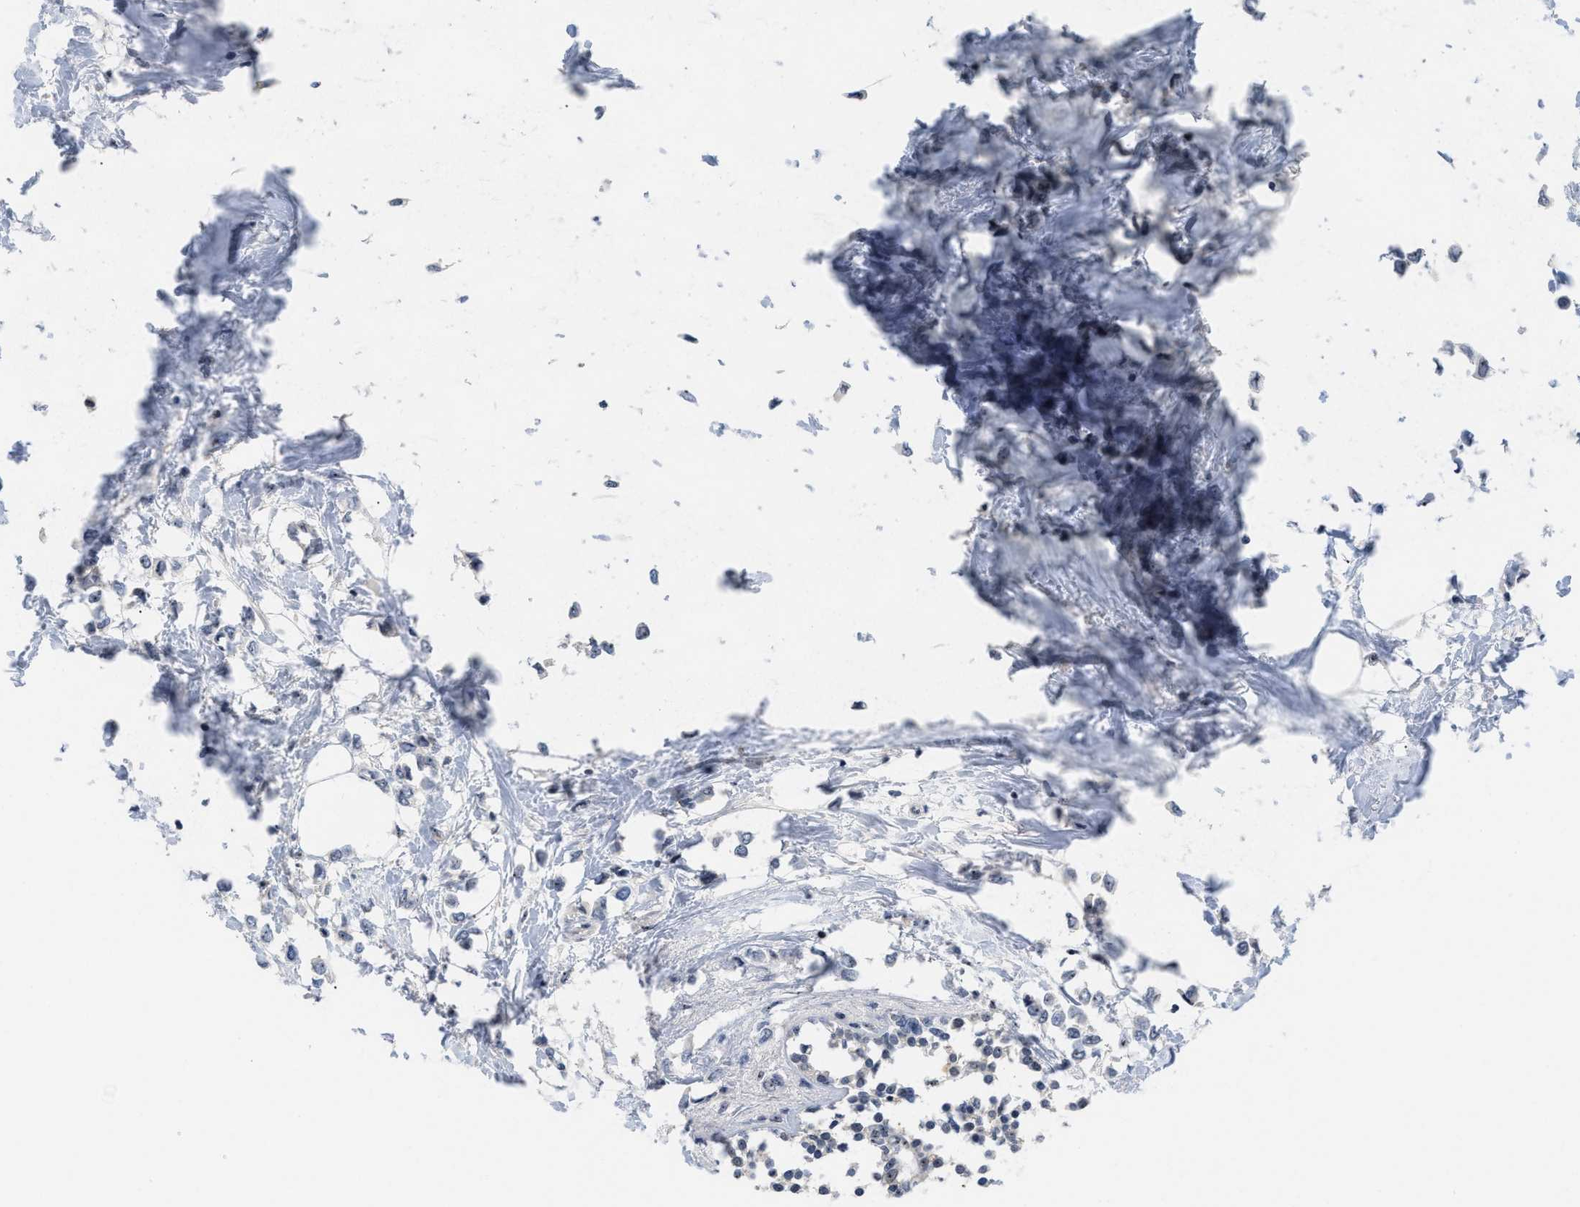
{"staining": {"intensity": "weak", "quantity": "<25%", "location": "nuclear"}, "tissue": "breast cancer", "cell_type": "Tumor cells", "image_type": "cancer", "snomed": [{"axis": "morphology", "description": "Lobular carcinoma"}, {"axis": "topography", "description": "Breast"}], "caption": "Lobular carcinoma (breast) was stained to show a protein in brown. There is no significant positivity in tumor cells.", "gene": "NOP58", "patient": {"sex": "female", "age": 51}}